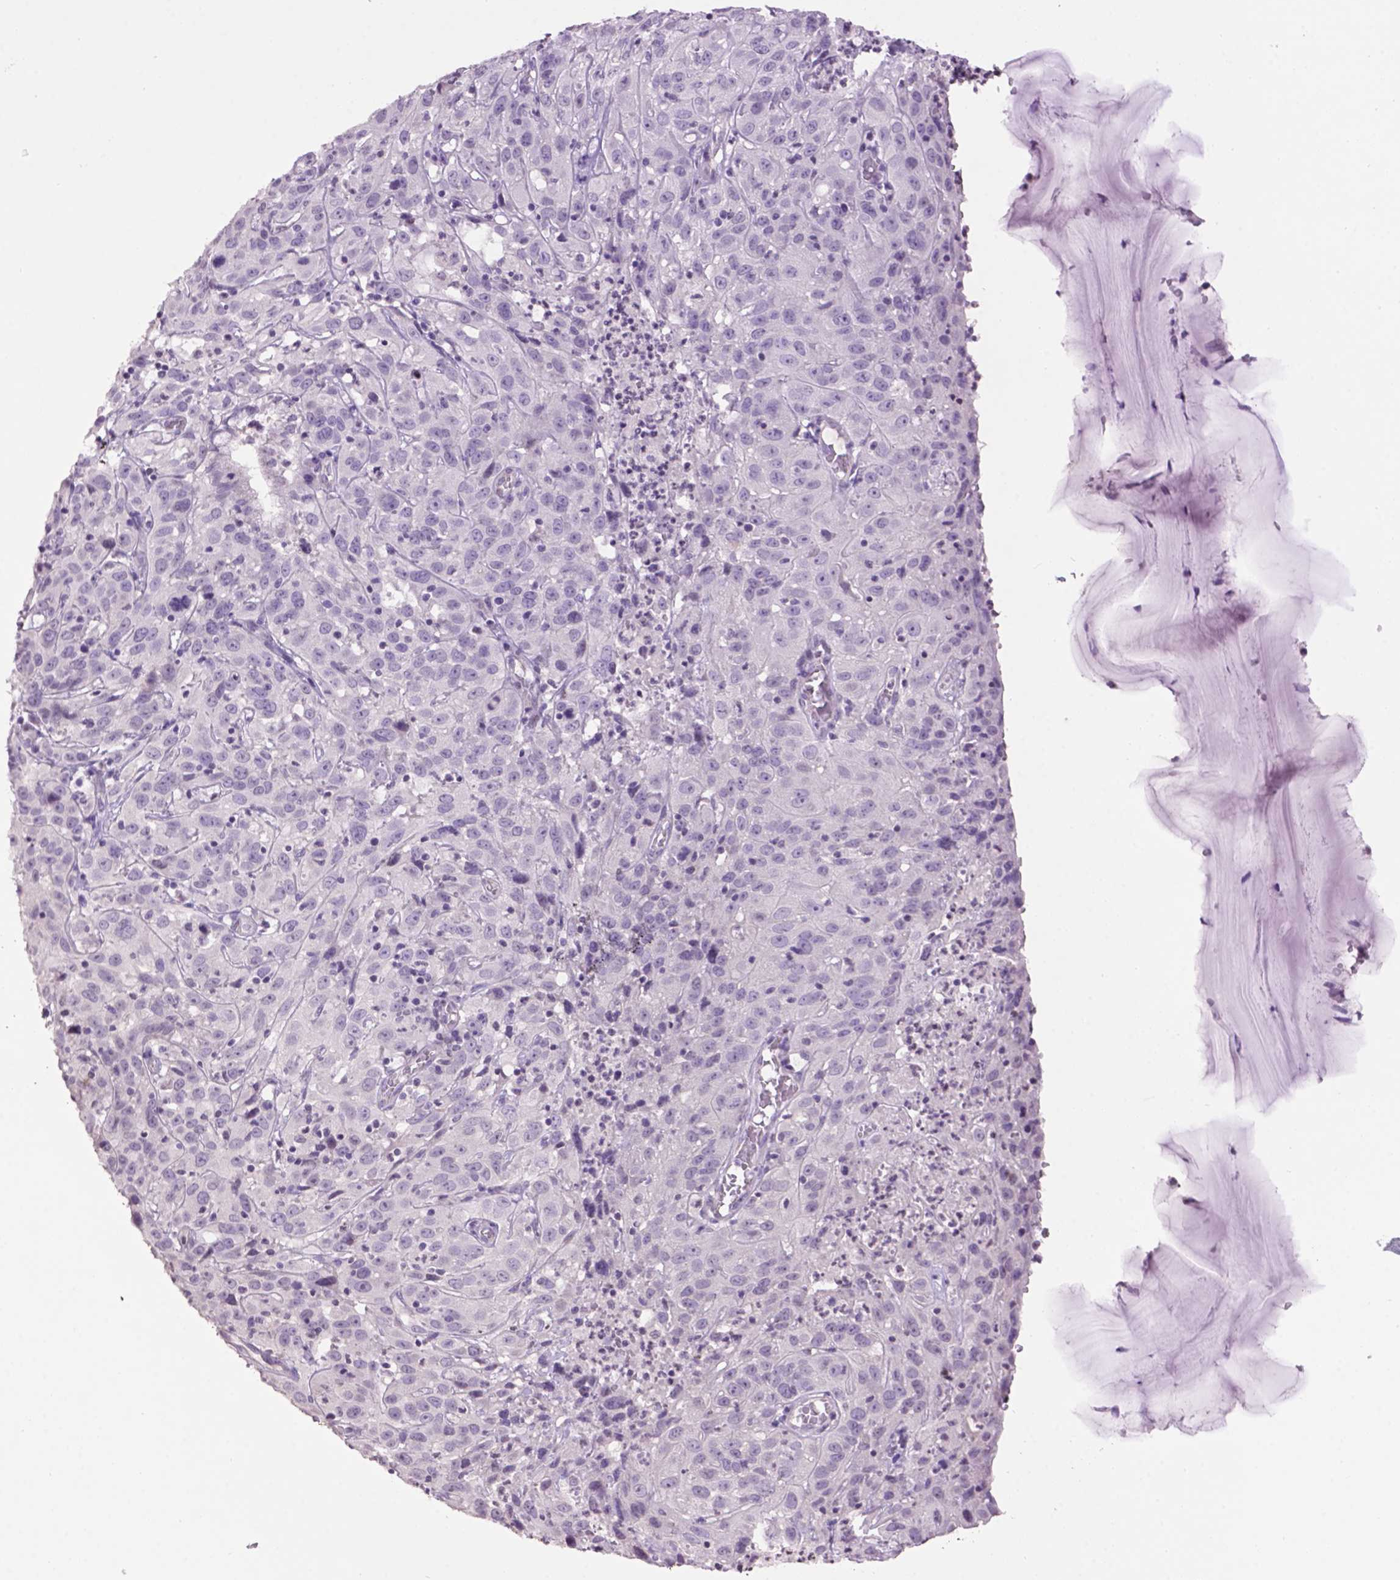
{"staining": {"intensity": "negative", "quantity": "none", "location": "none"}, "tissue": "cervical cancer", "cell_type": "Tumor cells", "image_type": "cancer", "snomed": [{"axis": "morphology", "description": "Squamous cell carcinoma, NOS"}, {"axis": "topography", "description": "Cervix"}], "caption": "DAB immunohistochemical staining of squamous cell carcinoma (cervical) displays no significant expression in tumor cells.", "gene": "TH", "patient": {"sex": "female", "age": 32}}